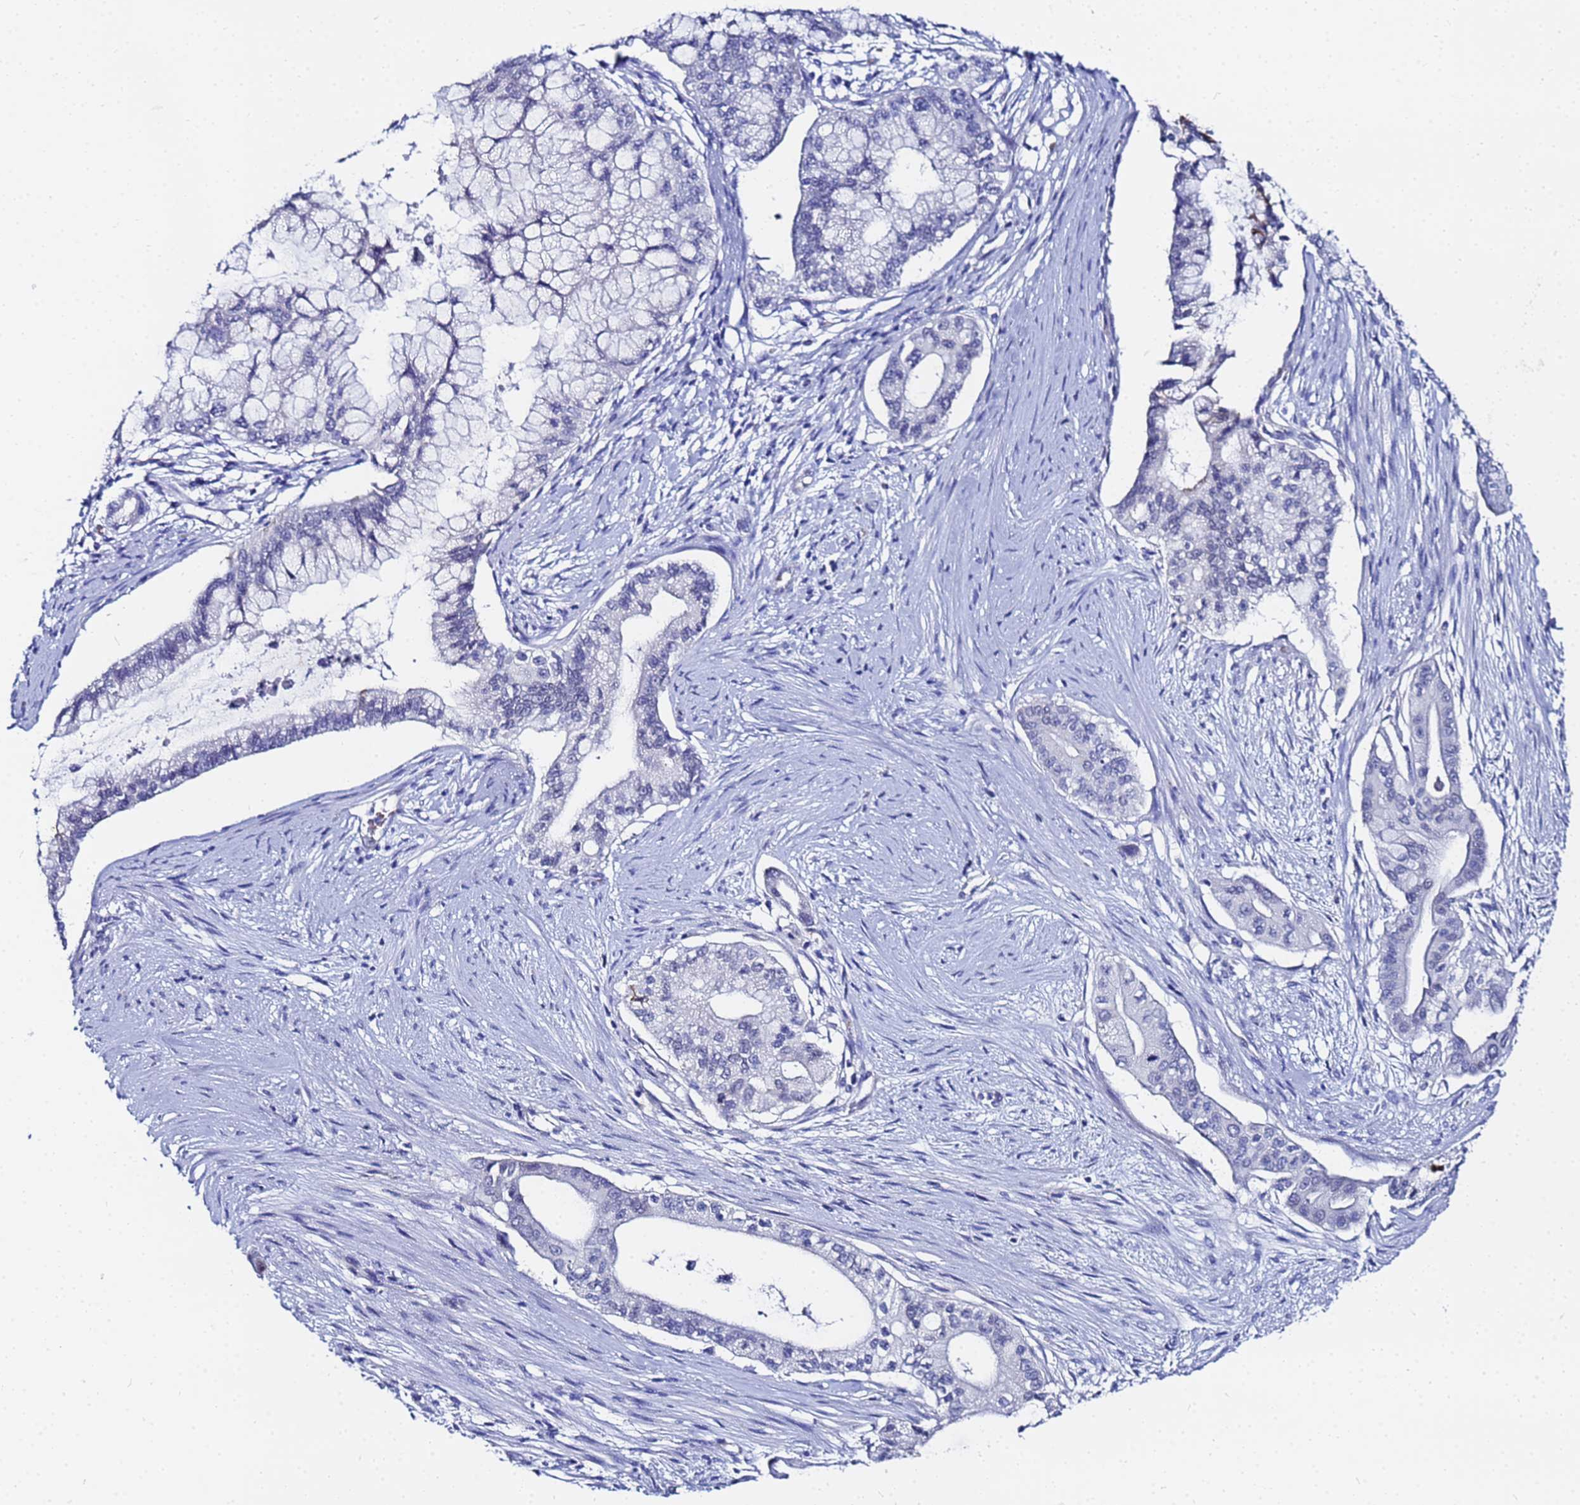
{"staining": {"intensity": "negative", "quantity": "none", "location": "none"}, "tissue": "pancreatic cancer", "cell_type": "Tumor cells", "image_type": "cancer", "snomed": [{"axis": "morphology", "description": "Adenocarcinoma, NOS"}, {"axis": "topography", "description": "Pancreas"}], "caption": "Immunohistochemistry histopathology image of neoplastic tissue: pancreatic cancer (adenocarcinoma) stained with DAB shows no significant protein staining in tumor cells. Nuclei are stained in blue.", "gene": "ZNF26", "patient": {"sex": "male", "age": 46}}